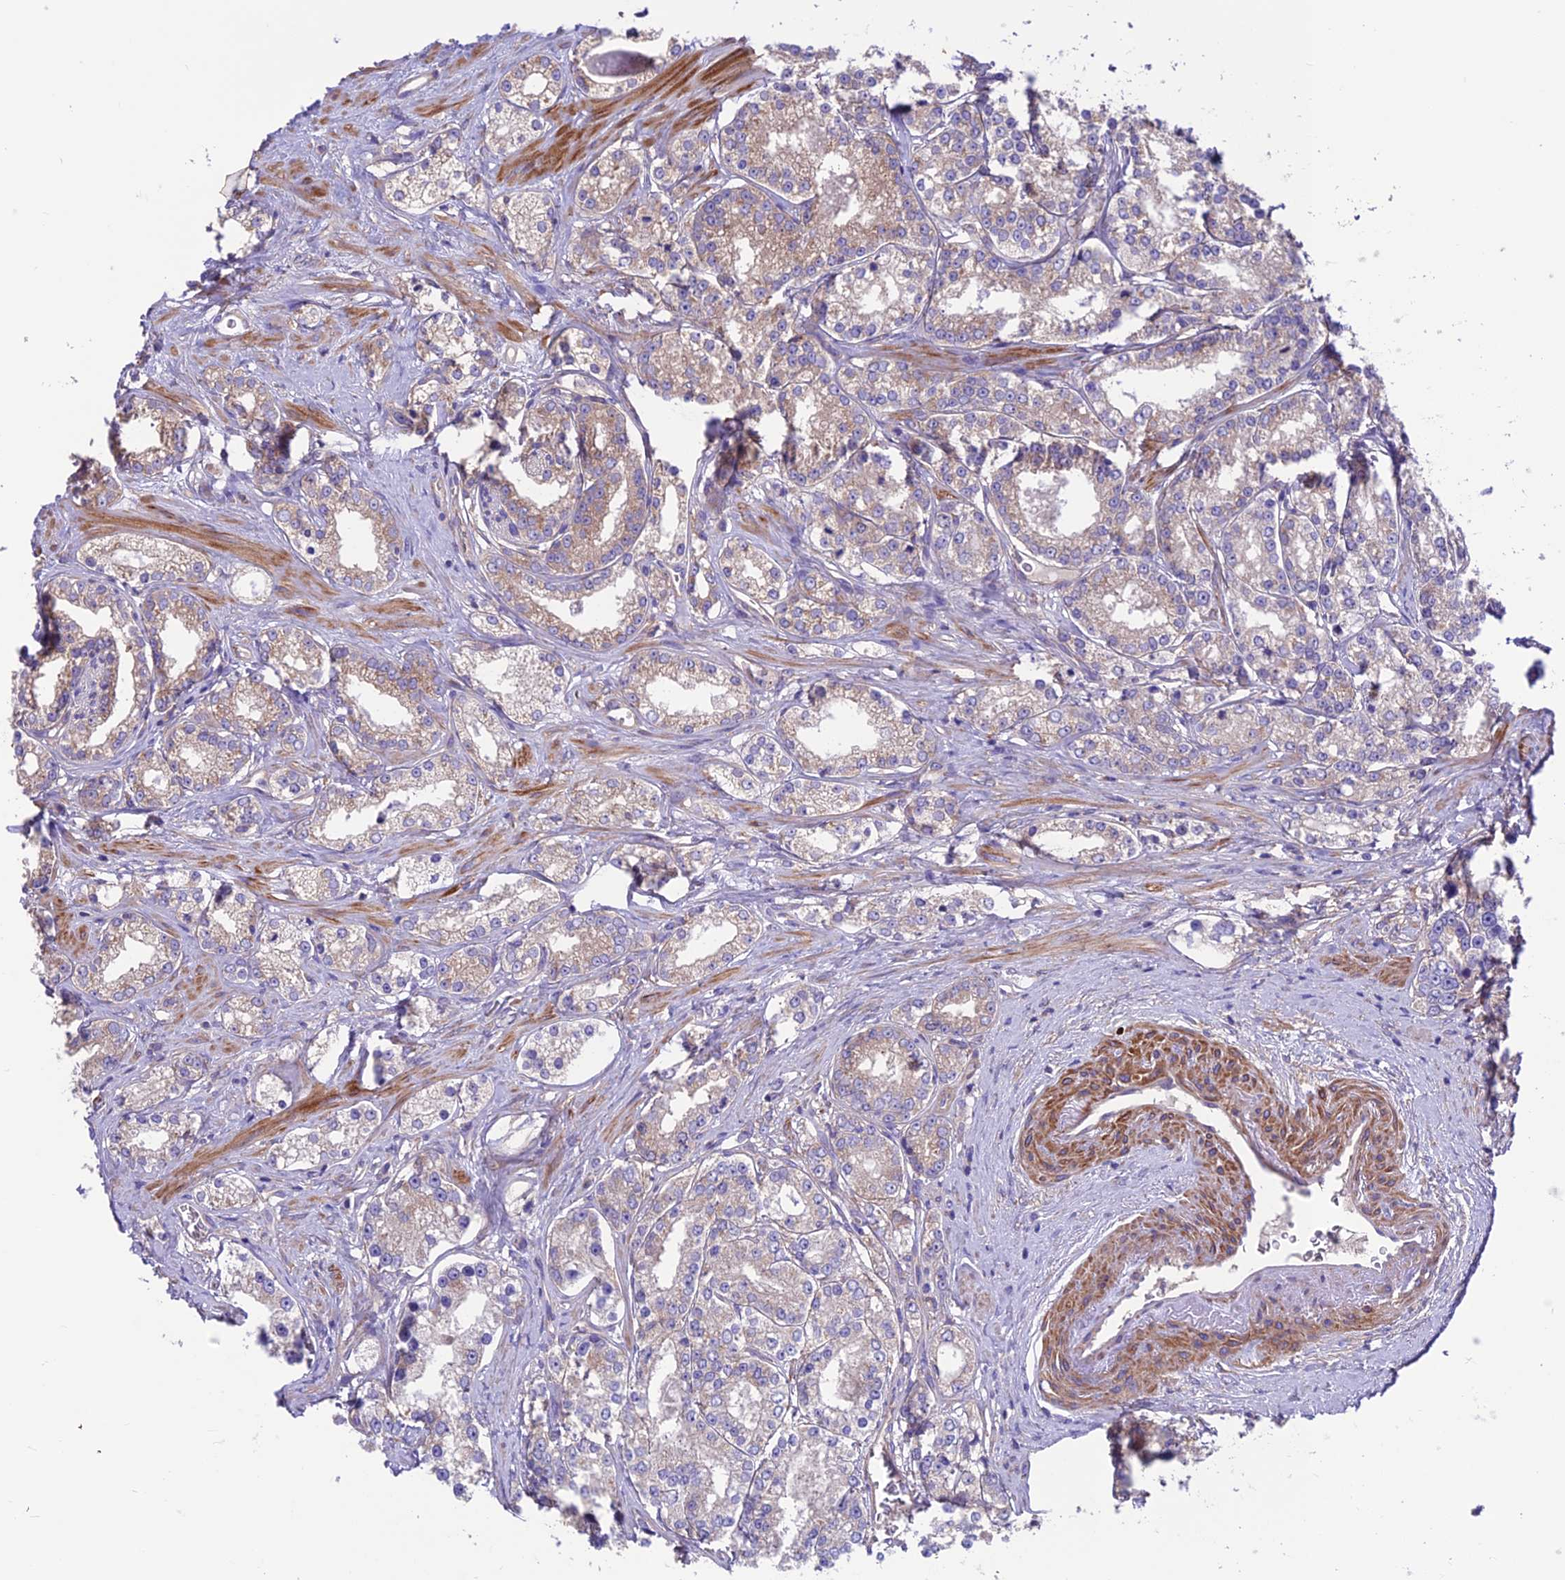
{"staining": {"intensity": "moderate", "quantity": "25%-75%", "location": "cytoplasmic/membranous"}, "tissue": "prostate cancer", "cell_type": "Tumor cells", "image_type": "cancer", "snomed": [{"axis": "morphology", "description": "Normal tissue, NOS"}, {"axis": "morphology", "description": "Adenocarcinoma, High grade"}, {"axis": "topography", "description": "Prostate"}], "caption": "A medium amount of moderate cytoplasmic/membranous staining is seen in approximately 25%-75% of tumor cells in adenocarcinoma (high-grade) (prostate) tissue.", "gene": "VPS16", "patient": {"sex": "male", "age": 83}}